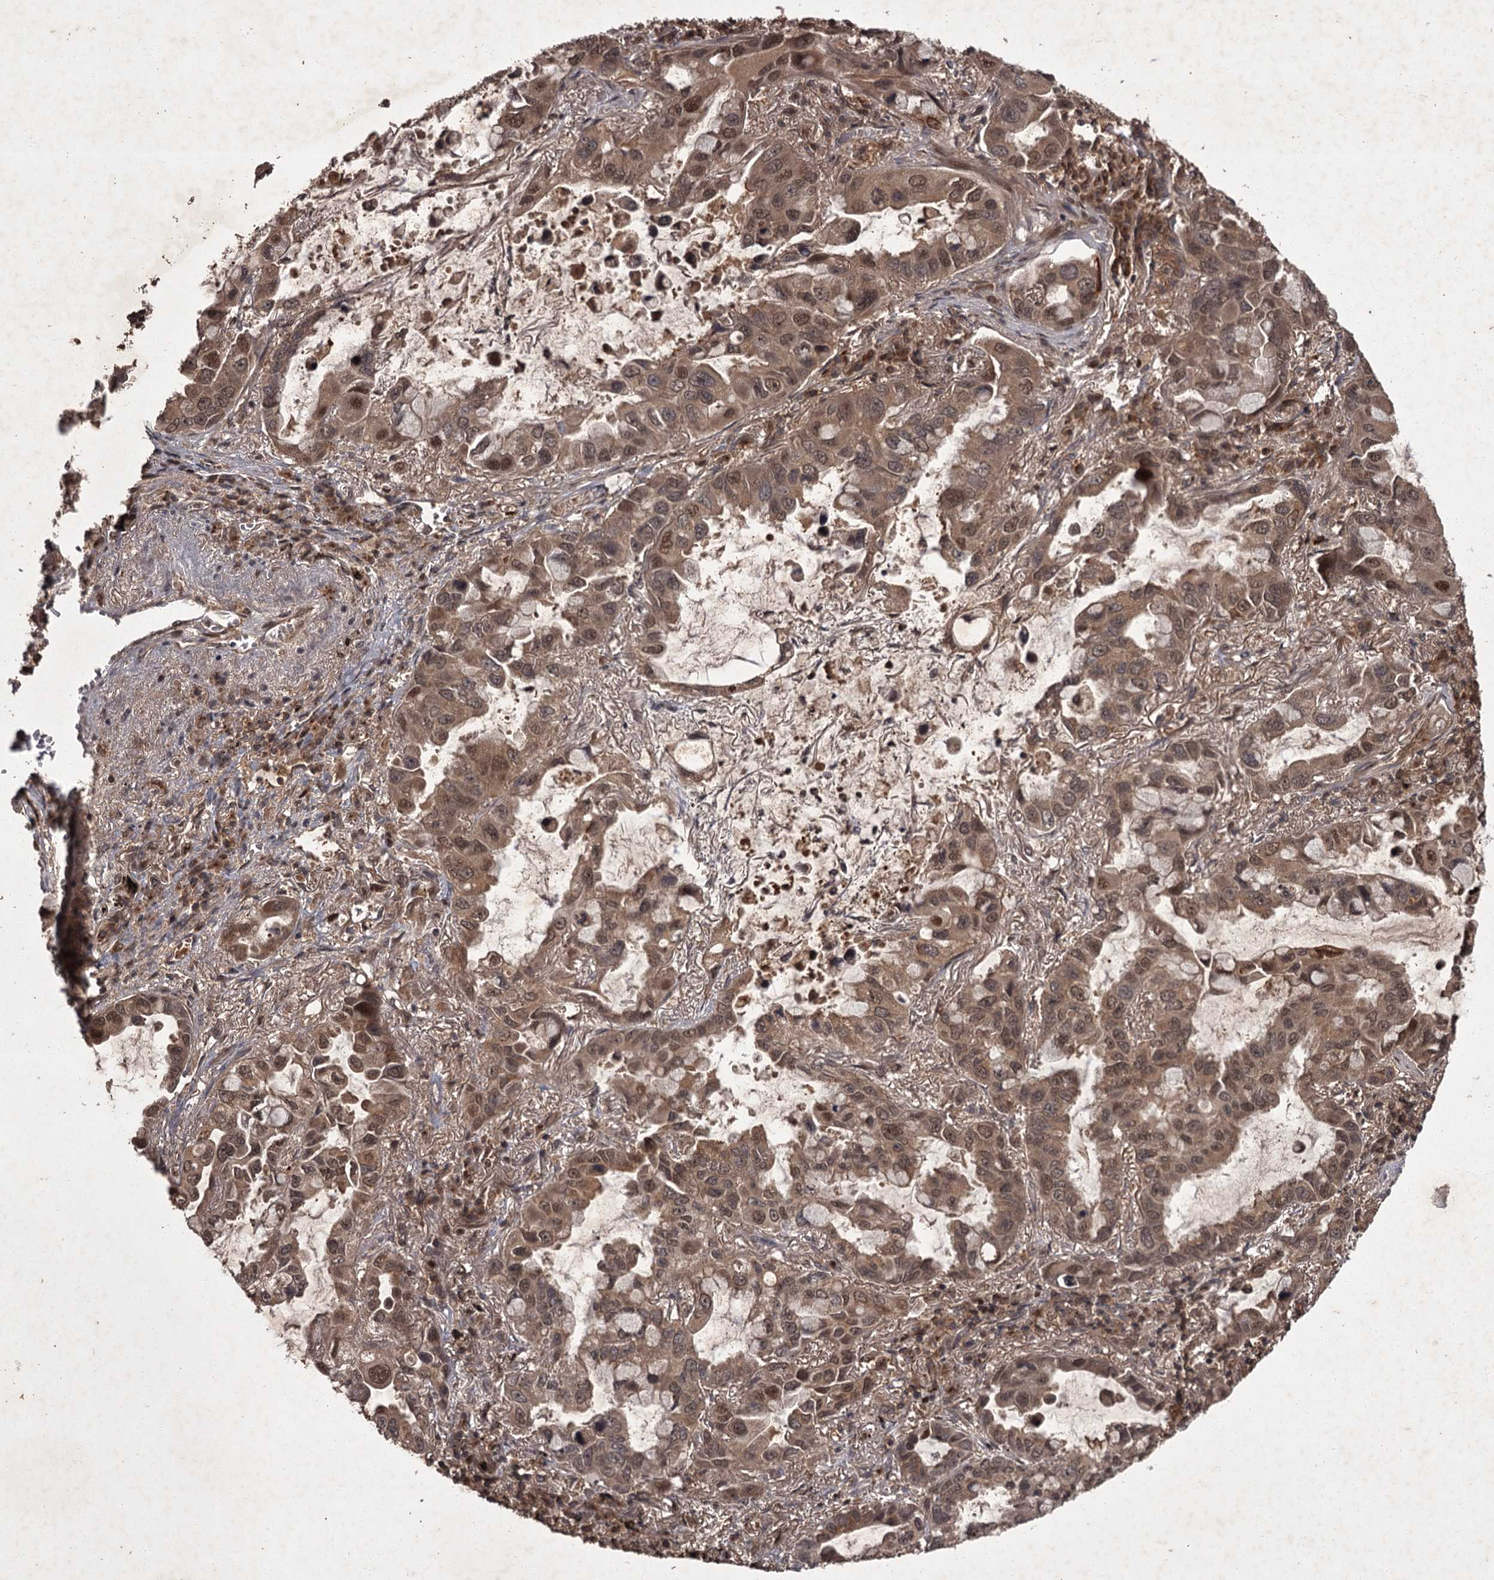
{"staining": {"intensity": "moderate", "quantity": ">75%", "location": "cytoplasmic/membranous,nuclear"}, "tissue": "lung cancer", "cell_type": "Tumor cells", "image_type": "cancer", "snomed": [{"axis": "morphology", "description": "Adenocarcinoma, NOS"}, {"axis": "topography", "description": "Lung"}], "caption": "Immunohistochemistry (IHC) of human lung adenocarcinoma reveals medium levels of moderate cytoplasmic/membranous and nuclear expression in about >75% of tumor cells. The staining was performed using DAB, with brown indicating positive protein expression. Nuclei are stained blue with hematoxylin.", "gene": "TBC1D23", "patient": {"sex": "male", "age": 64}}